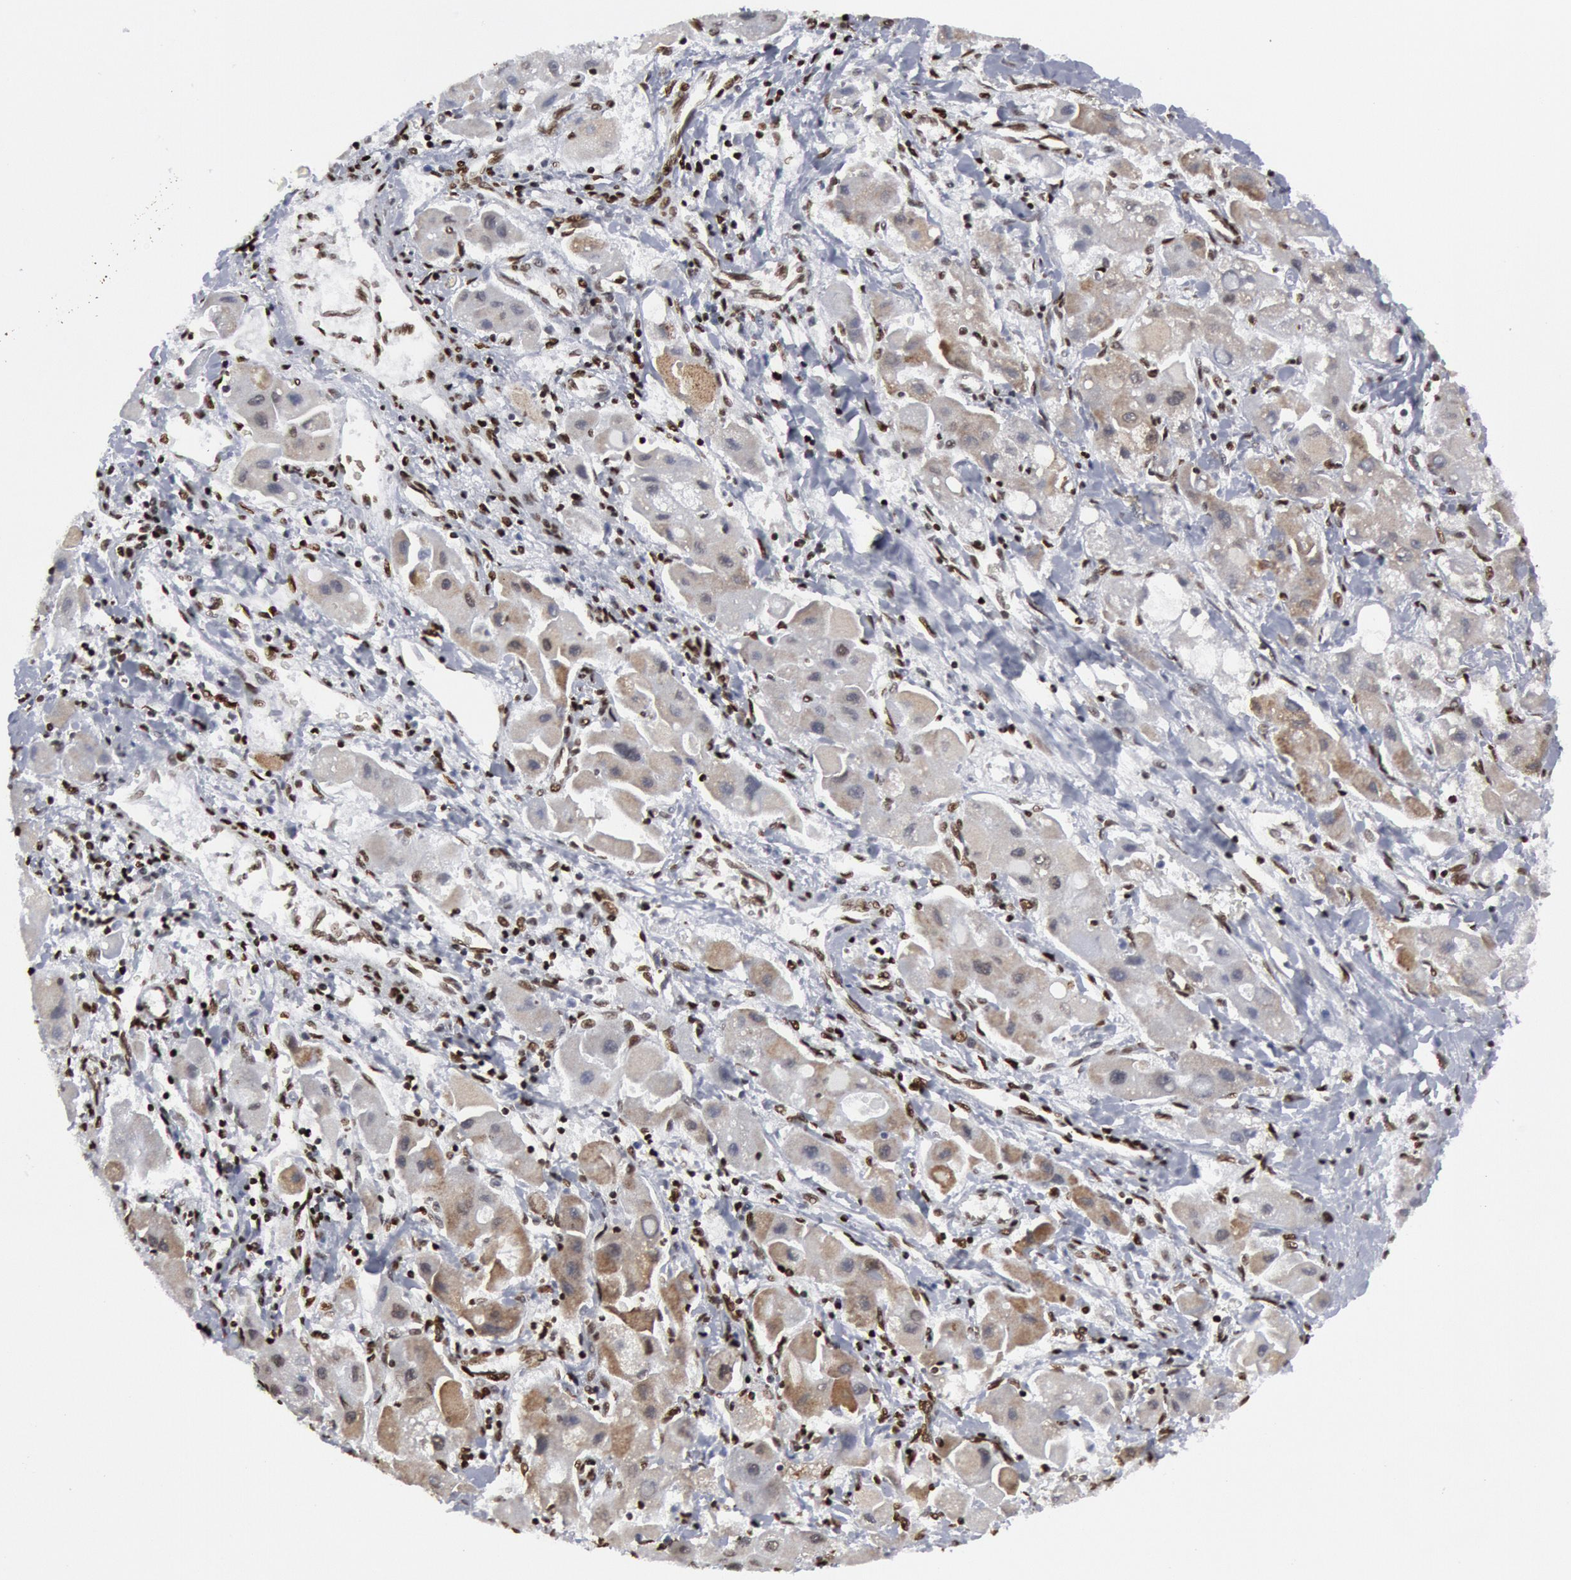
{"staining": {"intensity": "negative", "quantity": "none", "location": "none"}, "tissue": "liver cancer", "cell_type": "Tumor cells", "image_type": "cancer", "snomed": [{"axis": "morphology", "description": "Carcinoma, Hepatocellular, NOS"}, {"axis": "topography", "description": "Liver"}], "caption": "Immunohistochemistry photomicrograph of human liver cancer stained for a protein (brown), which displays no staining in tumor cells.", "gene": "MECP2", "patient": {"sex": "male", "age": 24}}